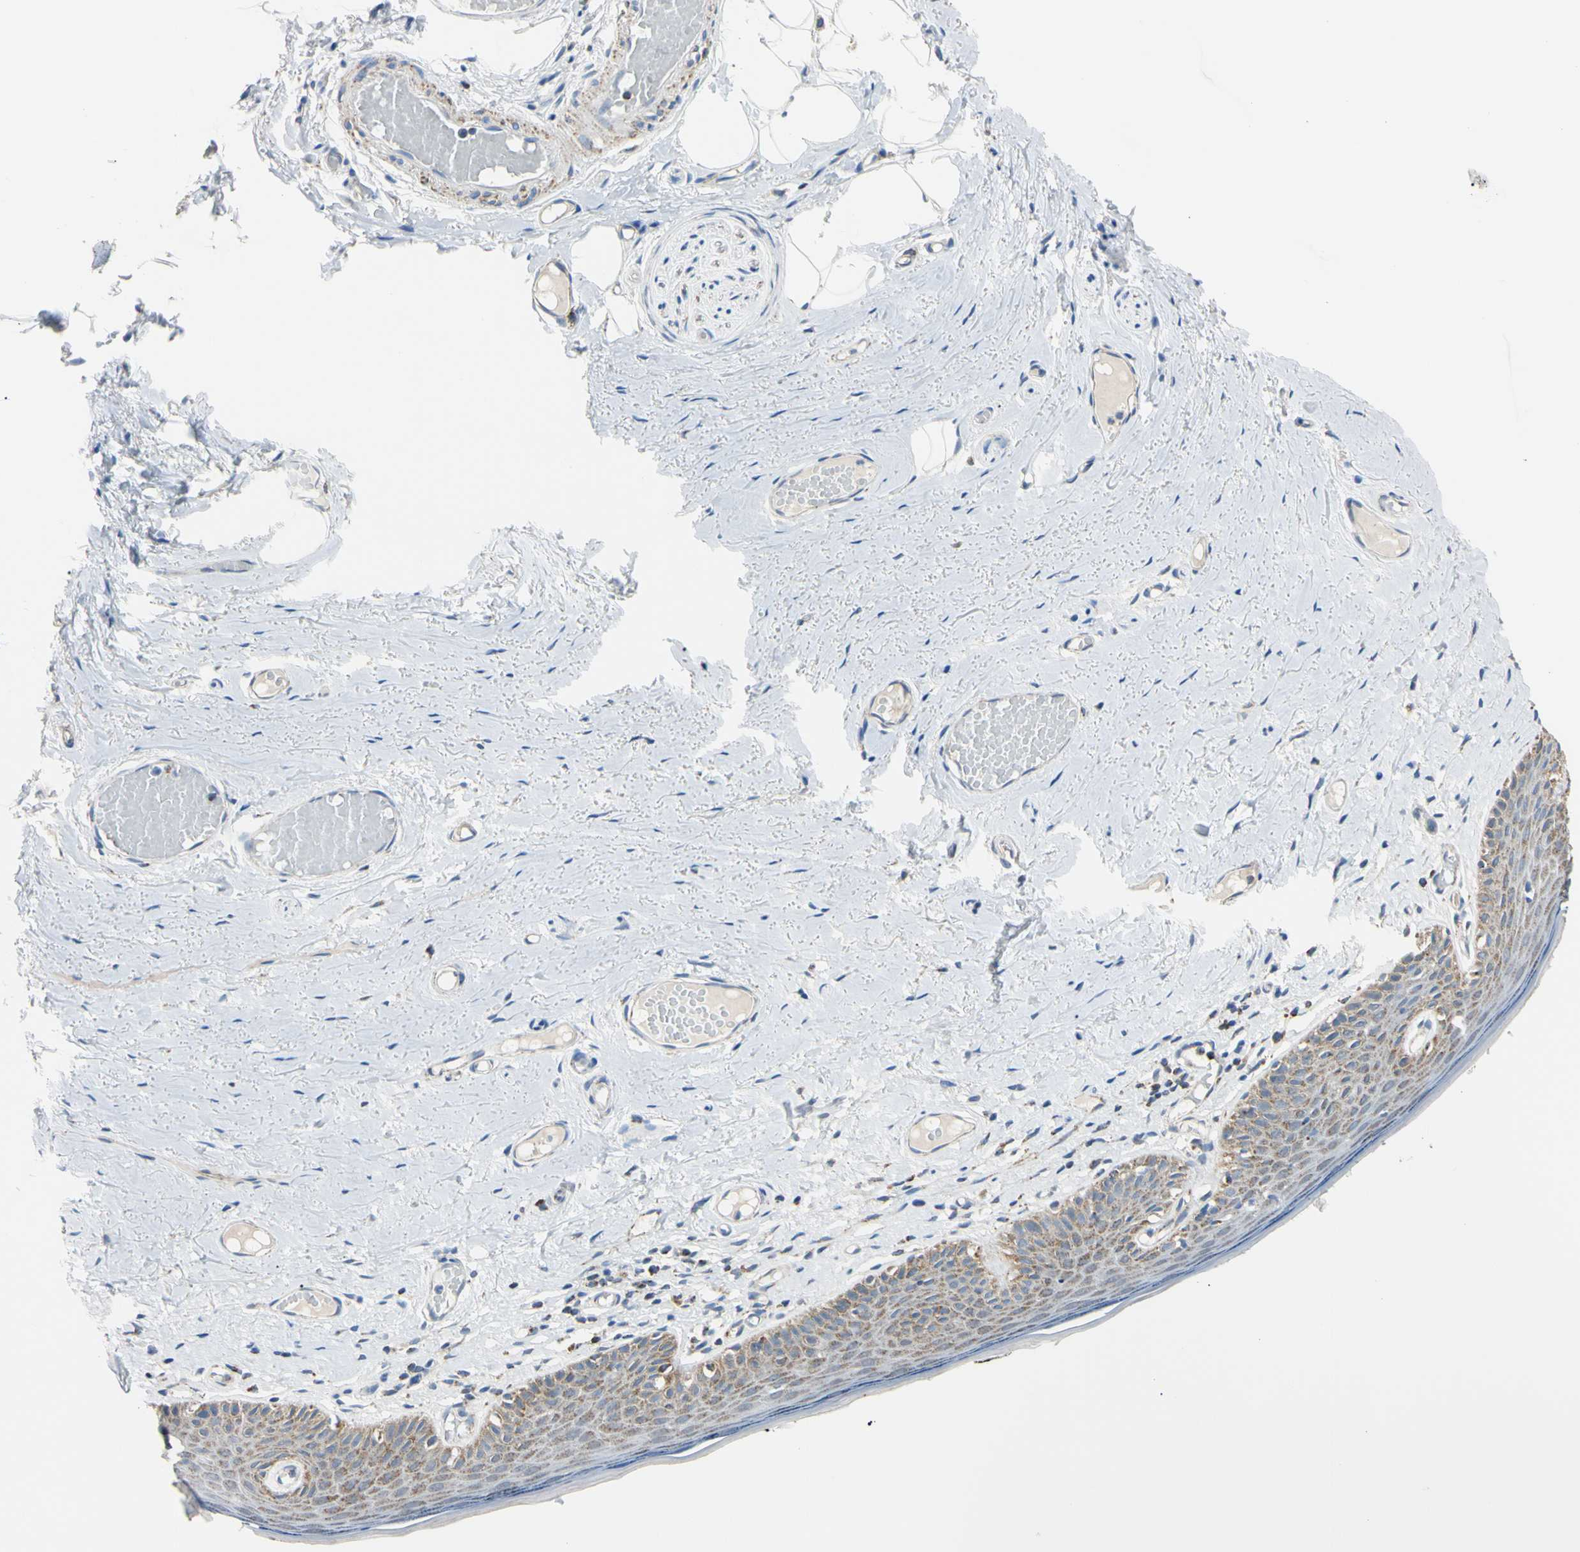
{"staining": {"intensity": "moderate", "quantity": ">75%", "location": "cytoplasmic/membranous"}, "tissue": "skin", "cell_type": "Epidermal cells", "image_type": "normal", "snomed": [{"axis": "morphology", "description": "Normal tissue, NOS"}, {"axis": "topography", "description": "Vulva"}], "caption": "The photomicrograph shows immunohistochemical staining of unremarkable skin. There is moderate cytoplasmic/membranous positivity is seen in approximately >75% of epidermal cells.", "gene": "CLPP", "patient": {"sex": "female", "age": 54}}